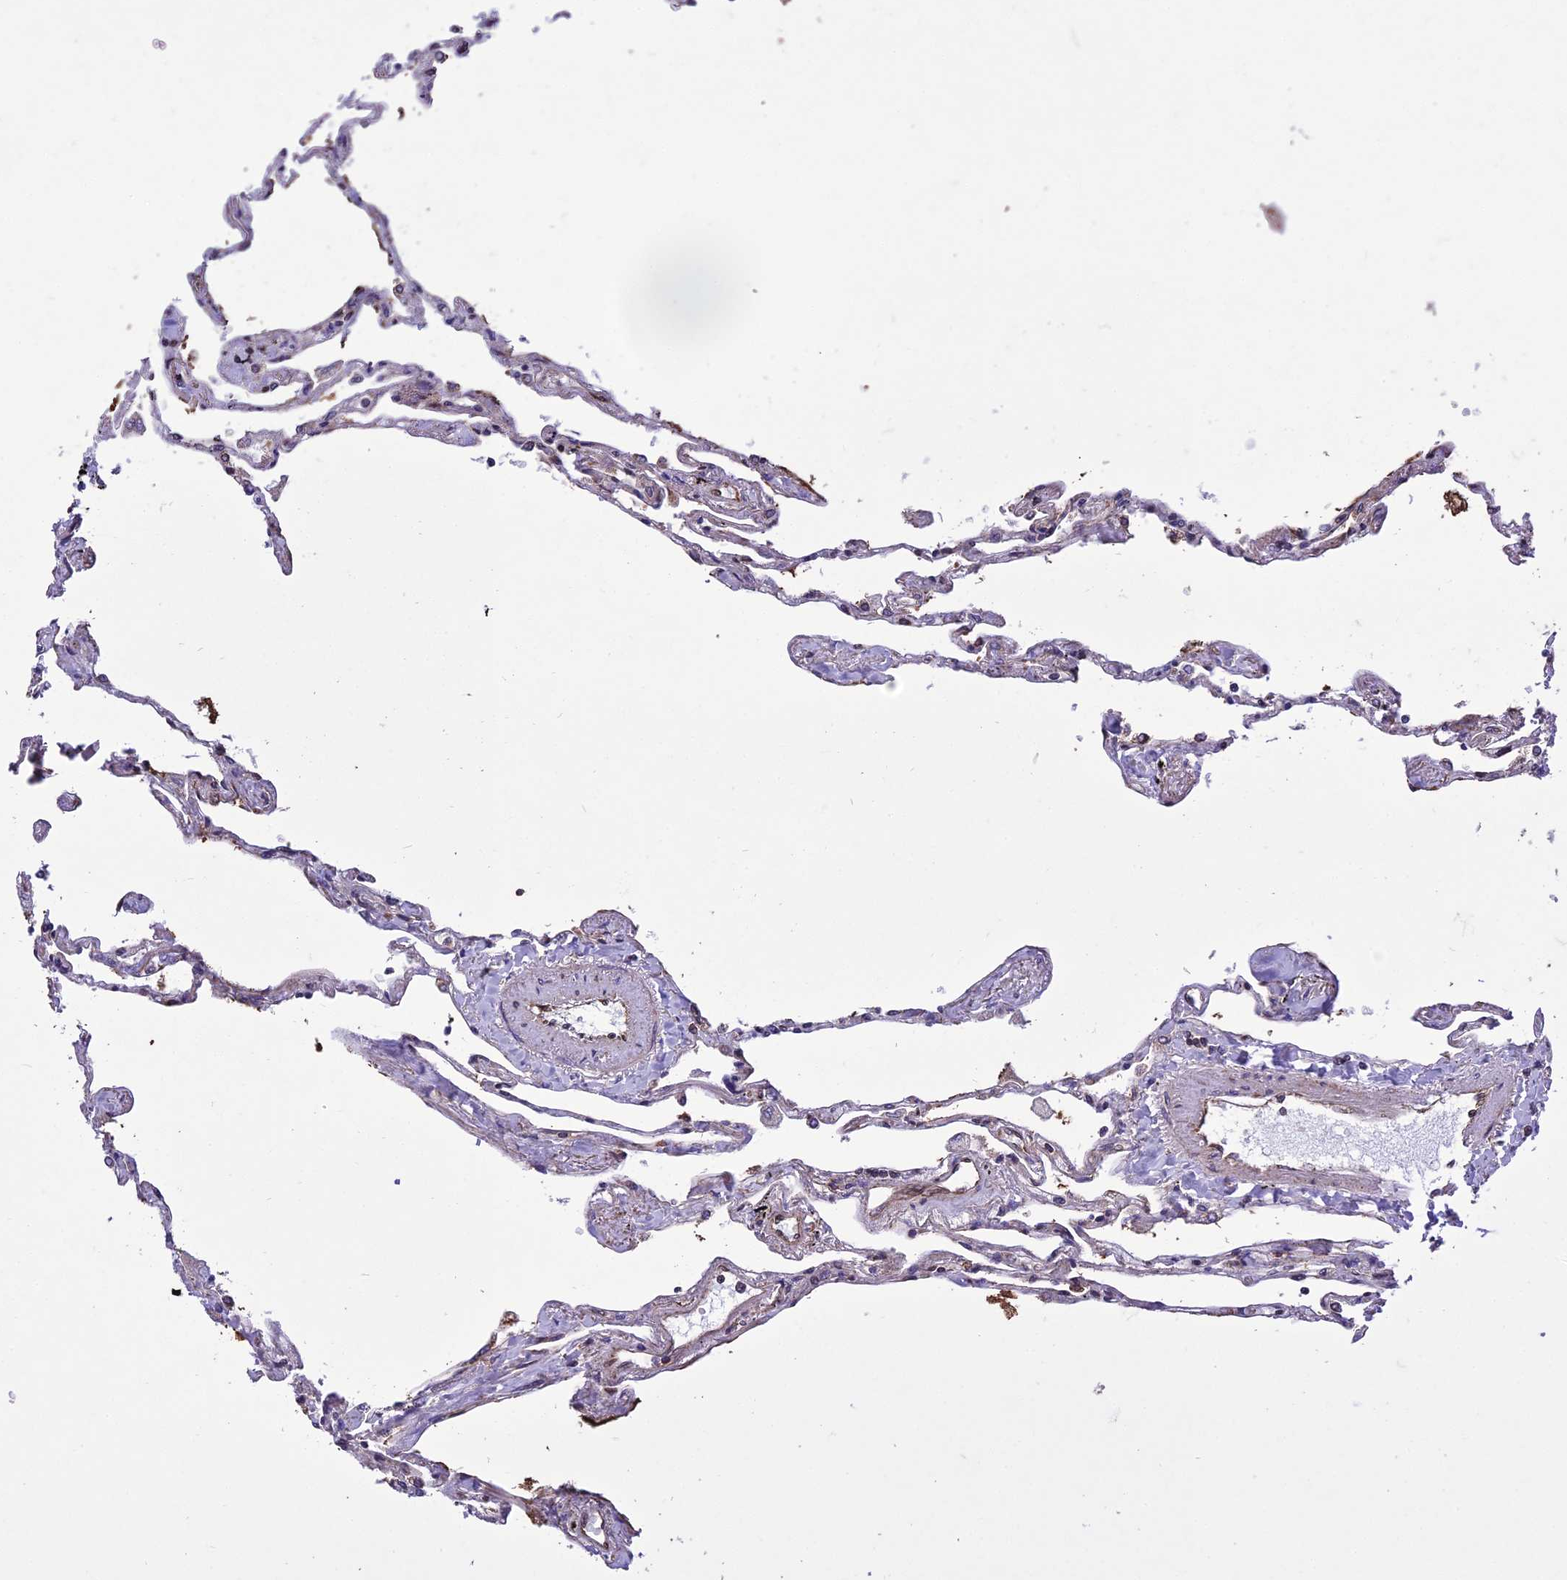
{"staining": {"intensity": "weak", "quantity": "25%-75%", "location": "cytoplasmic/membranous"}, "tissue": "lung", "cell_type": "Alveolar cells", "image_type": "normal", "snomed": [{"axis": "morphology", "description": "Normal tissue, NOS"}, {"axis": "topography", "description": "Lung"}], "caption": "Lung stained with DAB immunohistochemistry (IHC) reveals low levels of weak cytoplasmic/membranous expression in about 25%-75% of alveolar cells. (Stains: DAB in brown, nuclei in blue, Microscopy: brightfield microscopy at high magnification).", "gene": "GIMAP1", "patient": {"sex": "female", "age": 67}}